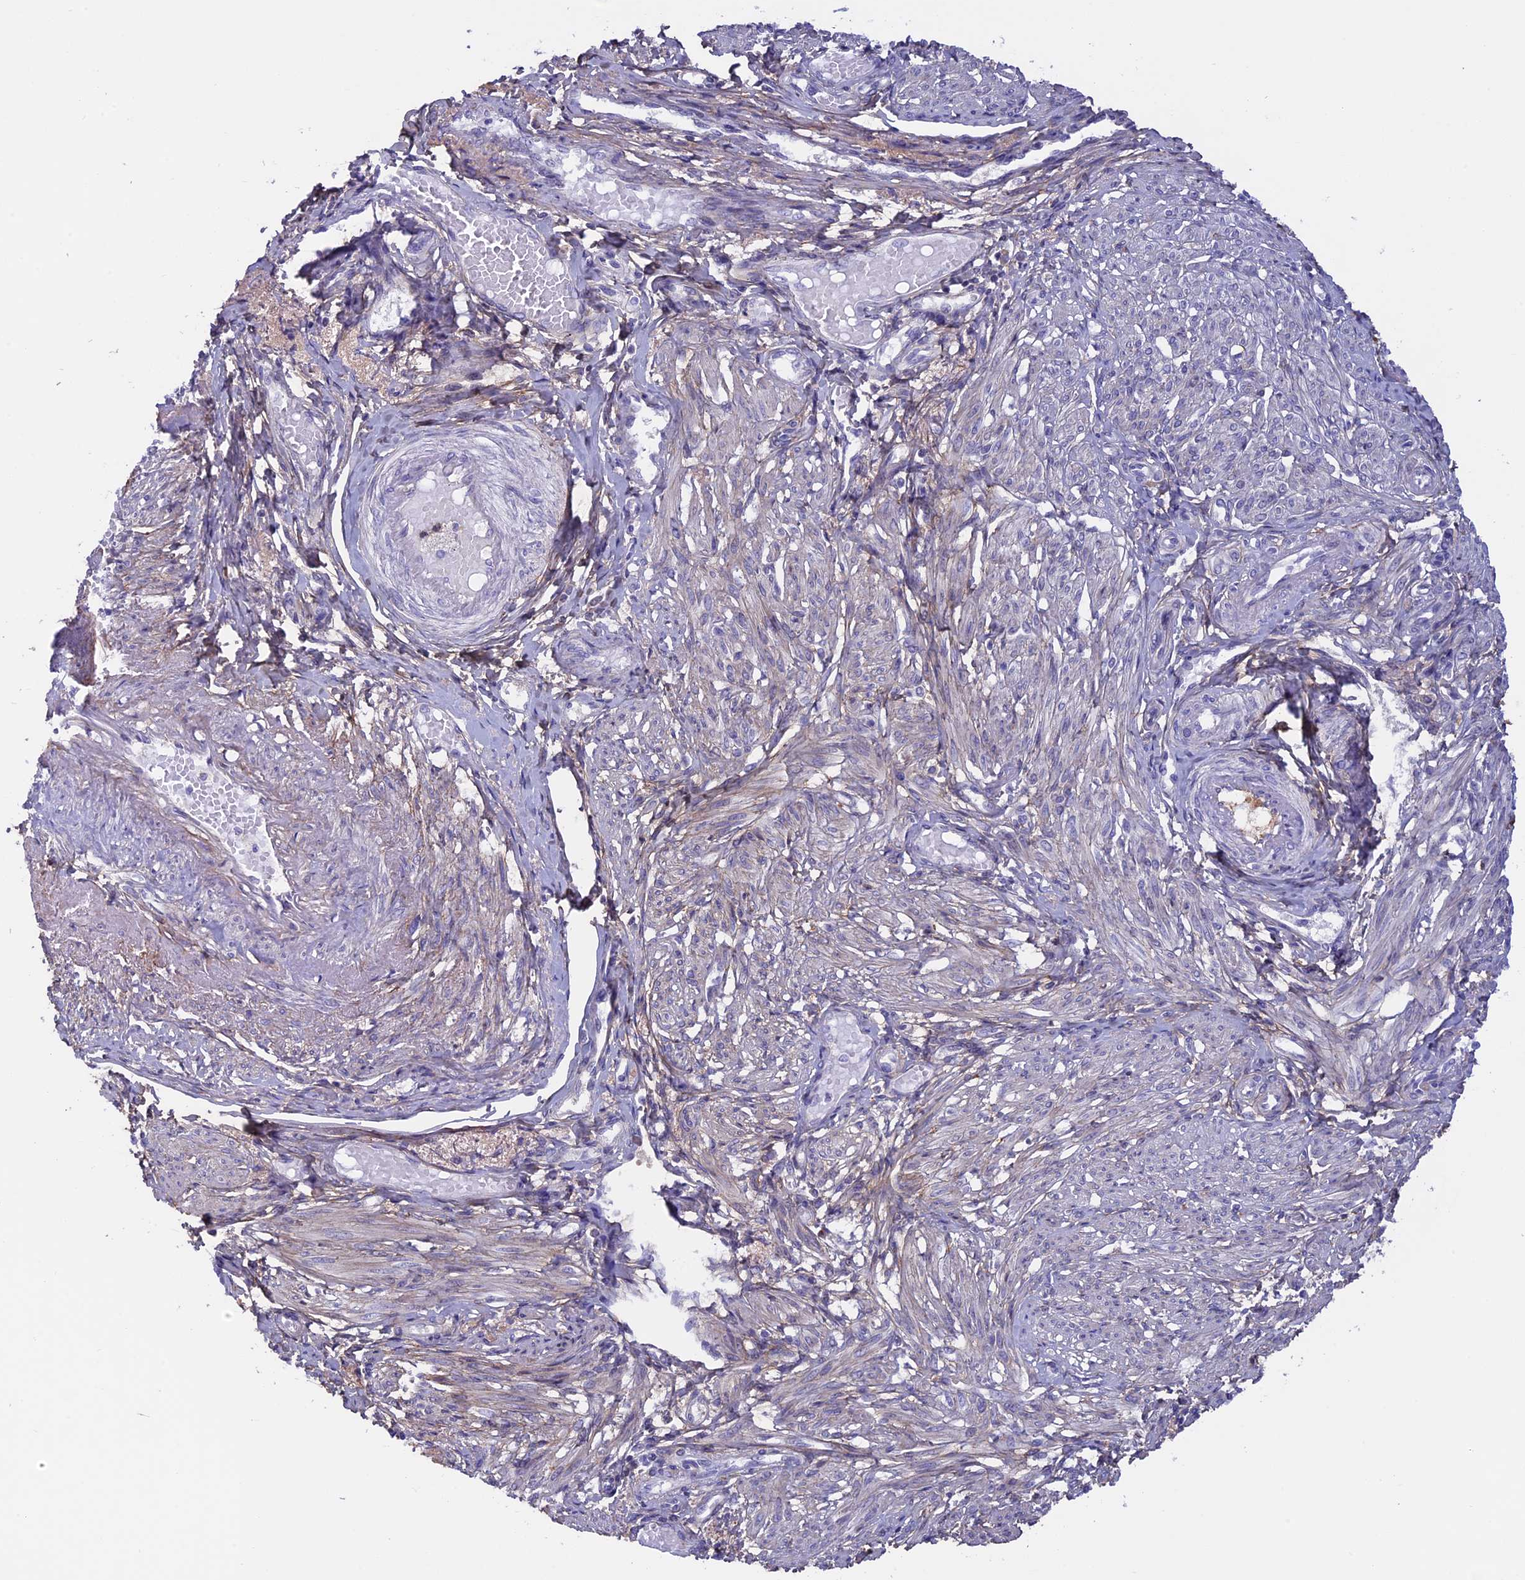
{"staining": {"intensity": "negative", "quantity": "none", "location": "none"}, "tissue": "smooth muscle", "cell_type": "Smooth muscle cells", "image_type": "normal", "snomed": [{"axis": "morphology", "description": "Normal tissue, NOS"}, {"axis": "topography", "description": "Smooth muscle"}], "caption": "High power microscopy photomicrograph of an immunohistochemistry (IHC) image of normal smooth muscle, revealing no significant positivity in smooth muscle cells.", "gene": "COL4A3", "patient": {"sex": "female", "age": 39}}